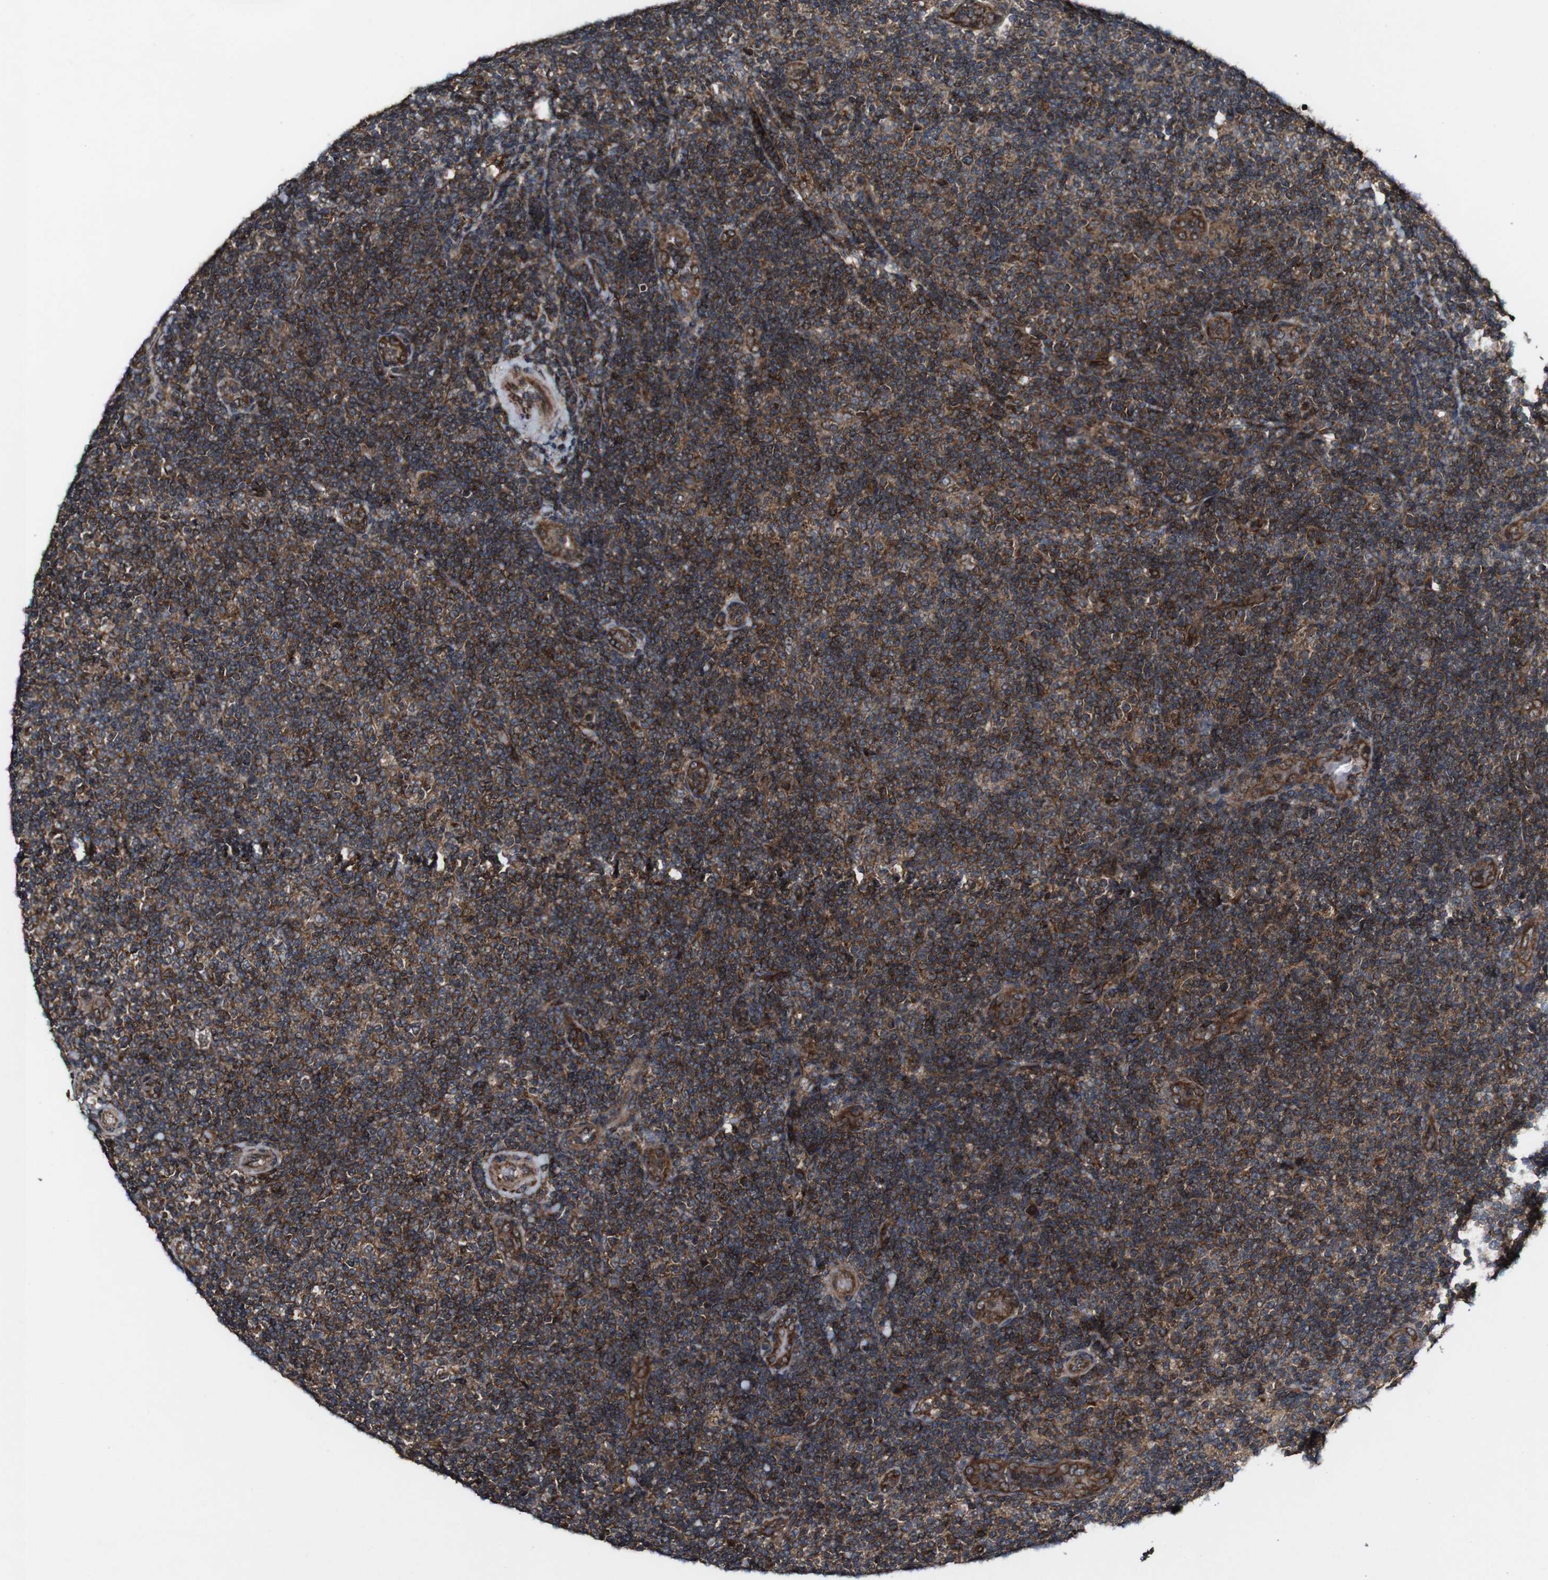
{"staining": {"intensity": "strong", "quantity": ">75%", "location": "cytoplasmic/membranous"}, "tissue": "lymphoma", "cell_type": "Tumor cells", "image_type": "cancer", "snomed": [{"axis": "morphology", "description": "Malignant lymphoma, non-Hodgkin's type, Low grade"}, {"axis": "topography", "description": "Lymph node"}], "caption": "A photomicrograph of lymphoma stained for a protein exhibits strong cytoplasmic/membranous brown staining in tumor cells.", "gene": "BTN3A3", "patient": {"sex": "male", "age": 83}}